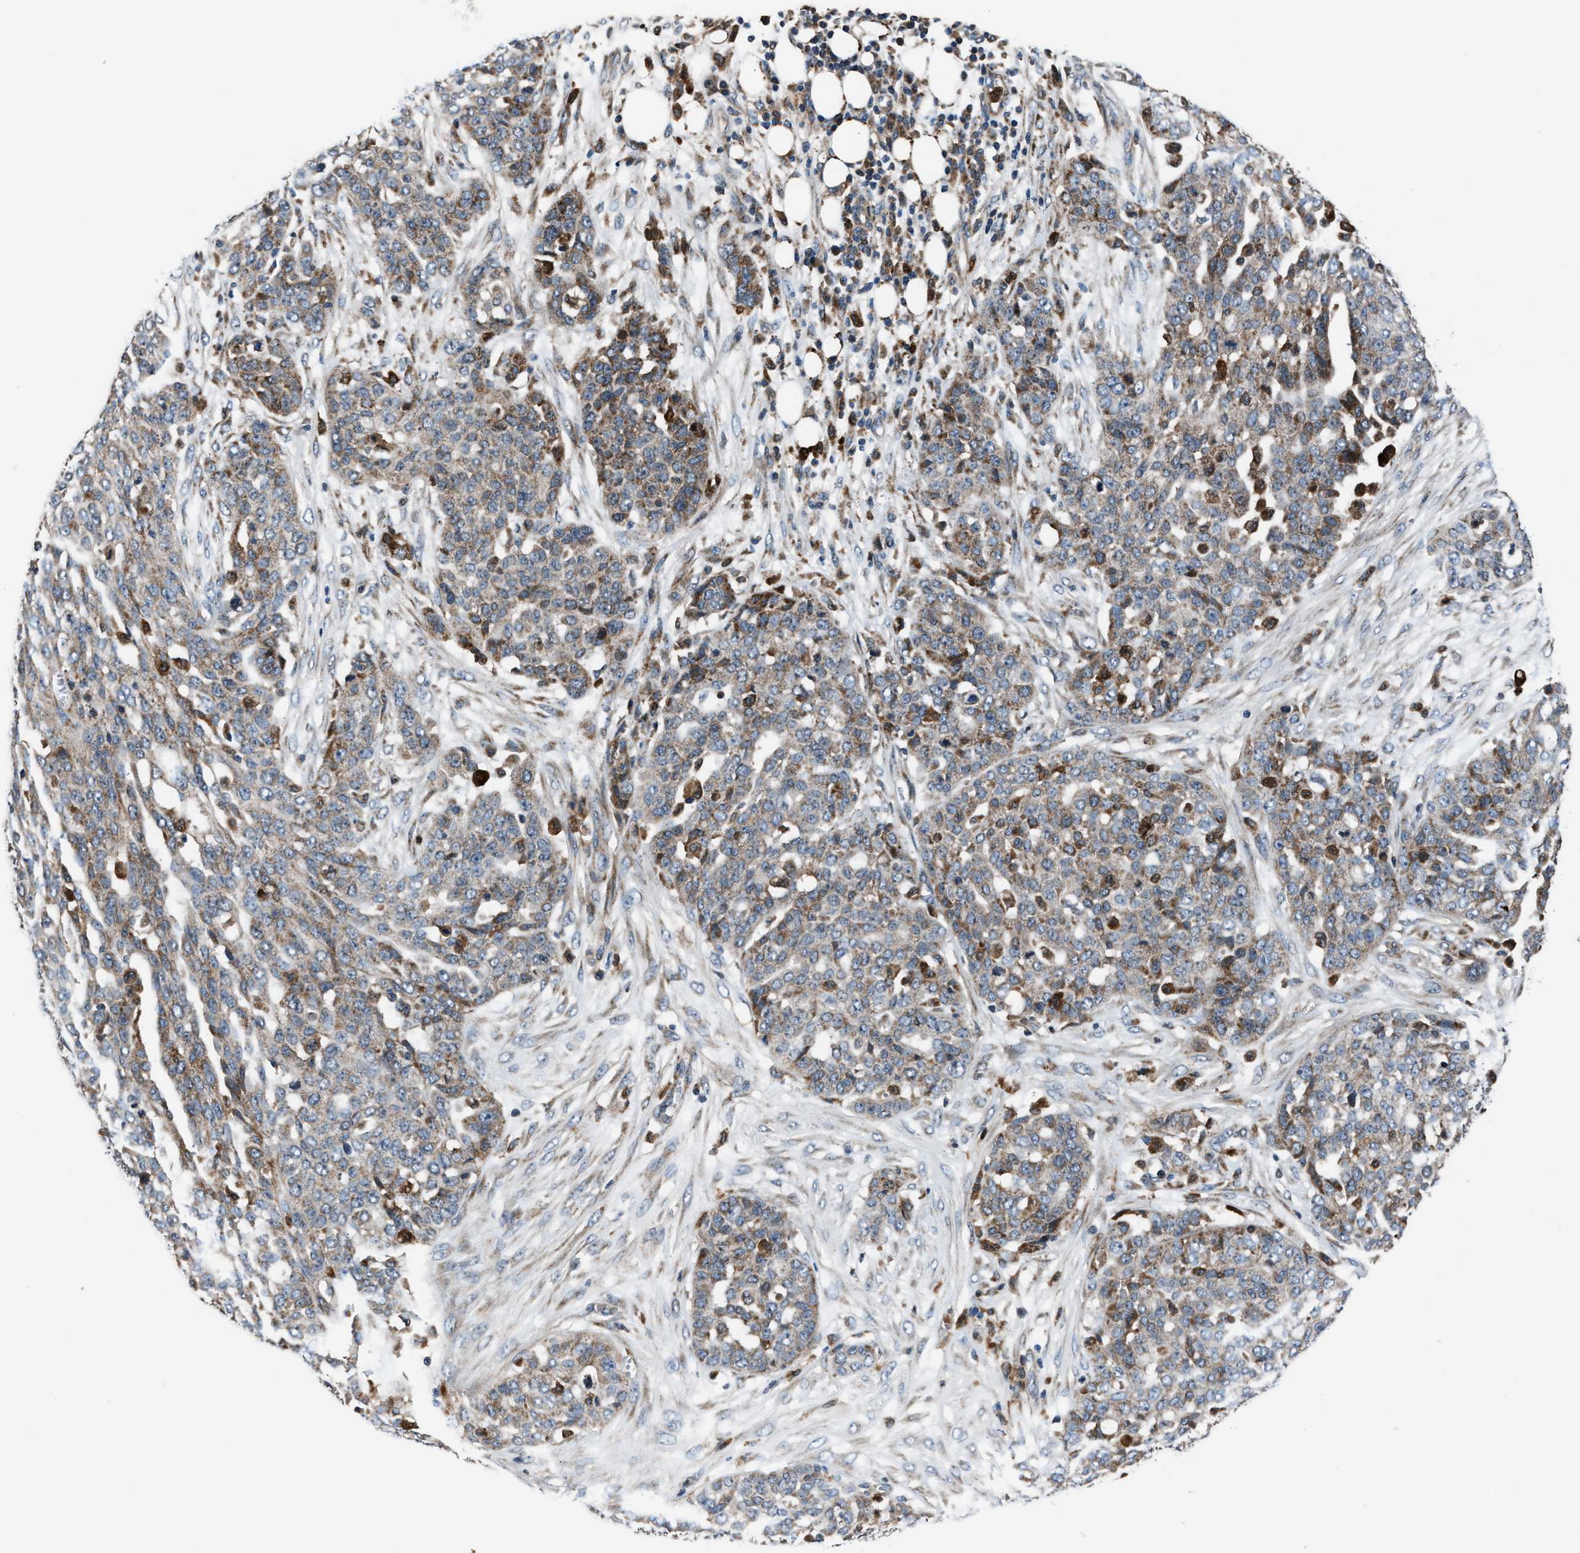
{"staining": {"intensity": "moderate", "quantity": ">75%", "location": "cytoplasmic/membranous"}, "tissue": "ovarian cancer", "cell_type": "Tumor cells", "image_type": "cancer", "snomed": [{"axis": "morphology", "description": "Cystadenocarcinoma, serous, NOS"}, {"axis": "topography", "description": "Soft tissue"}, {"axis": "topography", "description": "Ovary"}], "caption": "Immunohistochemical staining of ovarian cancer (serous cystadenocarcinoma) displays medium levels of moderate cytoplasmic/membranous positivity in about >75% of tumor cells. The staining was performed using DAB to visualize the protein expression in brown, while the nuclei were stained in blue with hematoxylin (Magnification: 20x).", "gene": "FAM221A", "patient": {"sex": "female", "age": 57}}